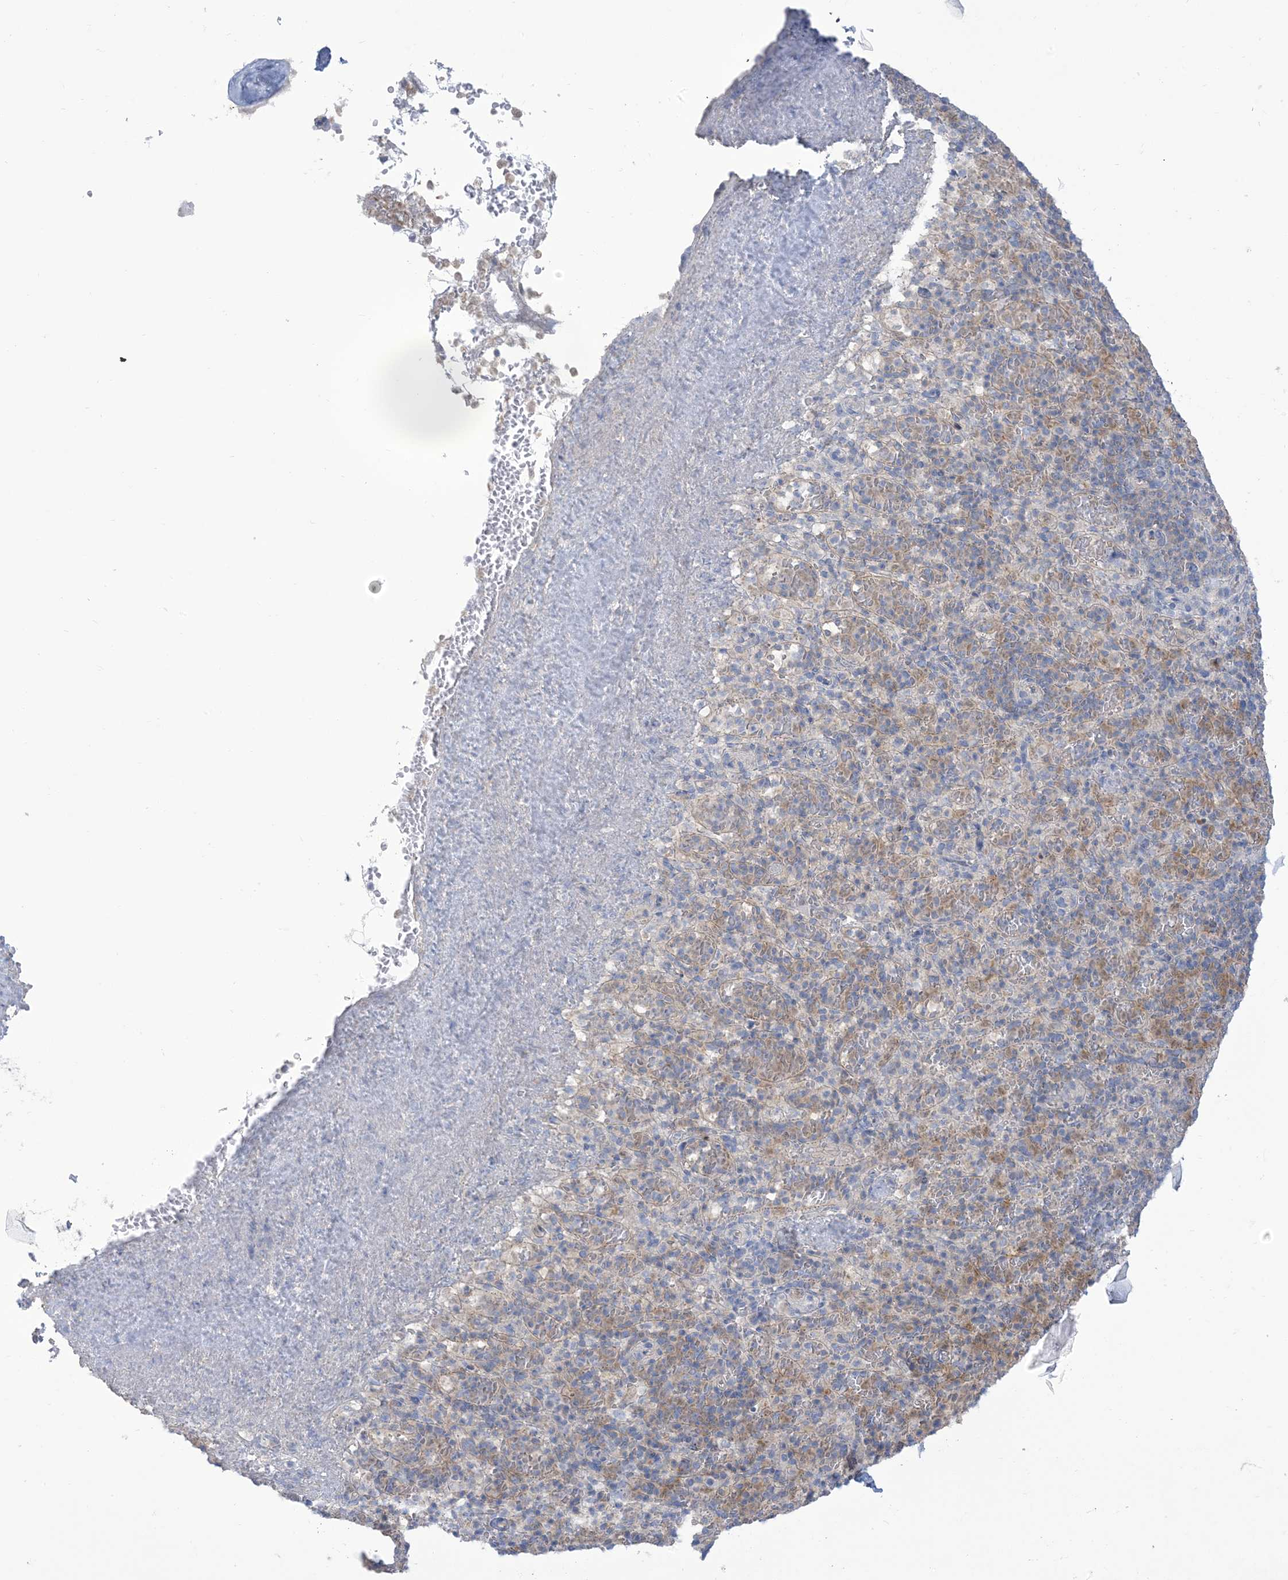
{"staining": {"intensity": "weak", "quantity": "<25%", "location": "cytoplasmic/membranous"}, "tissue": "spleen", "cell_type": "Cells in red pulp", "image_type": "normal", "snomed": [{"axis": "morphology", "description": "Normal tissue, NOS"}, {"axis": "topography", "description": "Spleen"}], "caption": "Cells in red pulp are negative for brown protein staining in unremarkable spleen. (DAB (3,3'-diaminobenzidine) IHC visualized using brightfield microscopy, high magnification).", "gene": "MTHFD2L", "patient": {"sex": "female", "age": 74}}